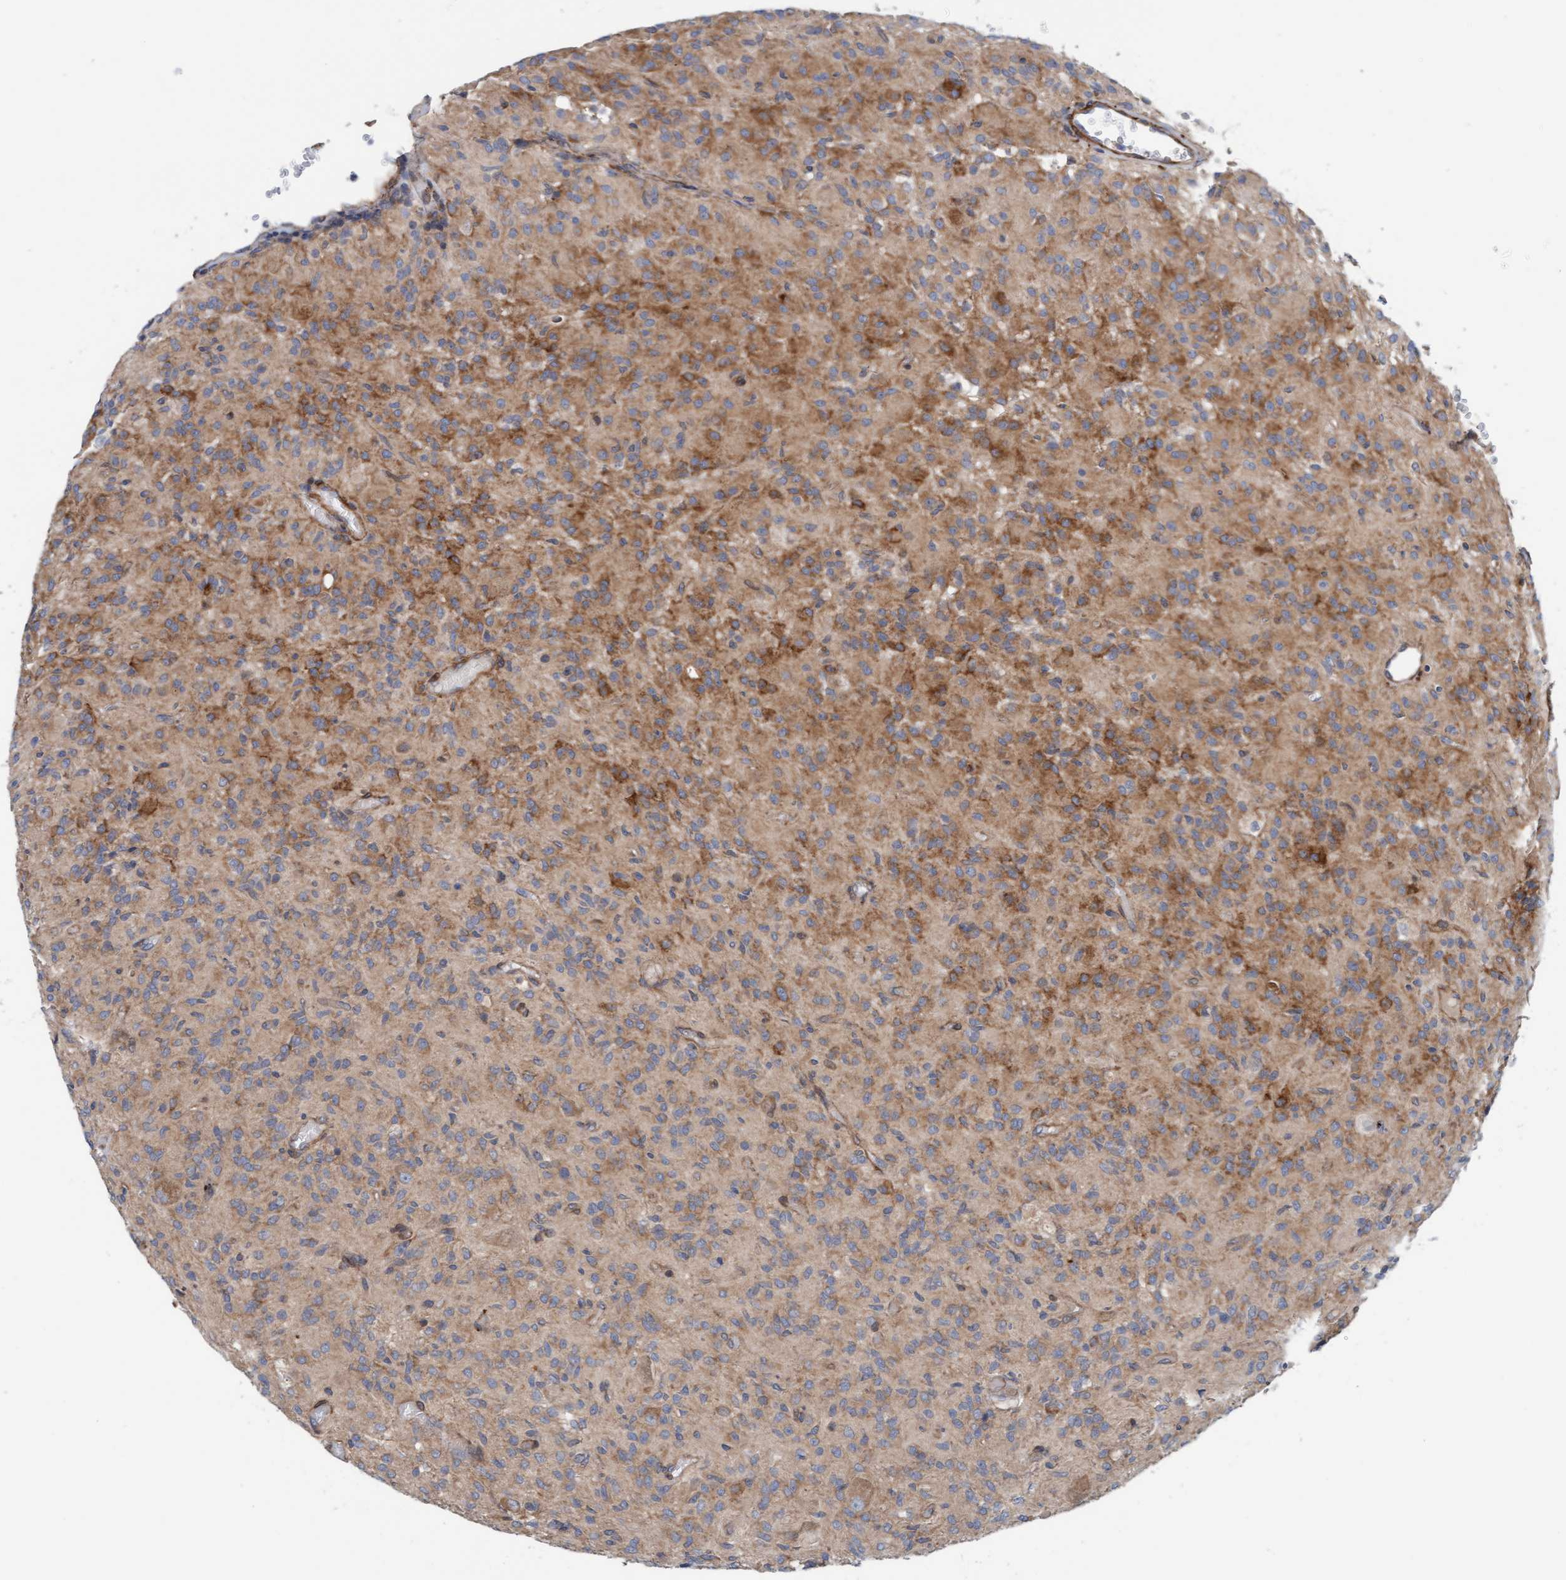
{"staining": {"intensity": "moderate", "quantity": "25%-75%", "location": "cytoplasmic/membranous"}, "tissue": "glioma", "cell_type": "Tumor cells", "image_type": "cancer", "snomed": [{"axis": "morphology", "description": "Glioma, malignant, High grade"}, {"axis": "topography", "description": "Brain"}], "caption": "Glioma tissue demonstrates moderate cytoplasmic/membranous expression in approximately 25%-75% of tumor cells, visualized by immunohistochemistry. The protein of interest is shown in brown color, while the nuclei are stained blue.", "gene": "CDK5RAP3", "patient": {"sex": "female", "age": 59}}